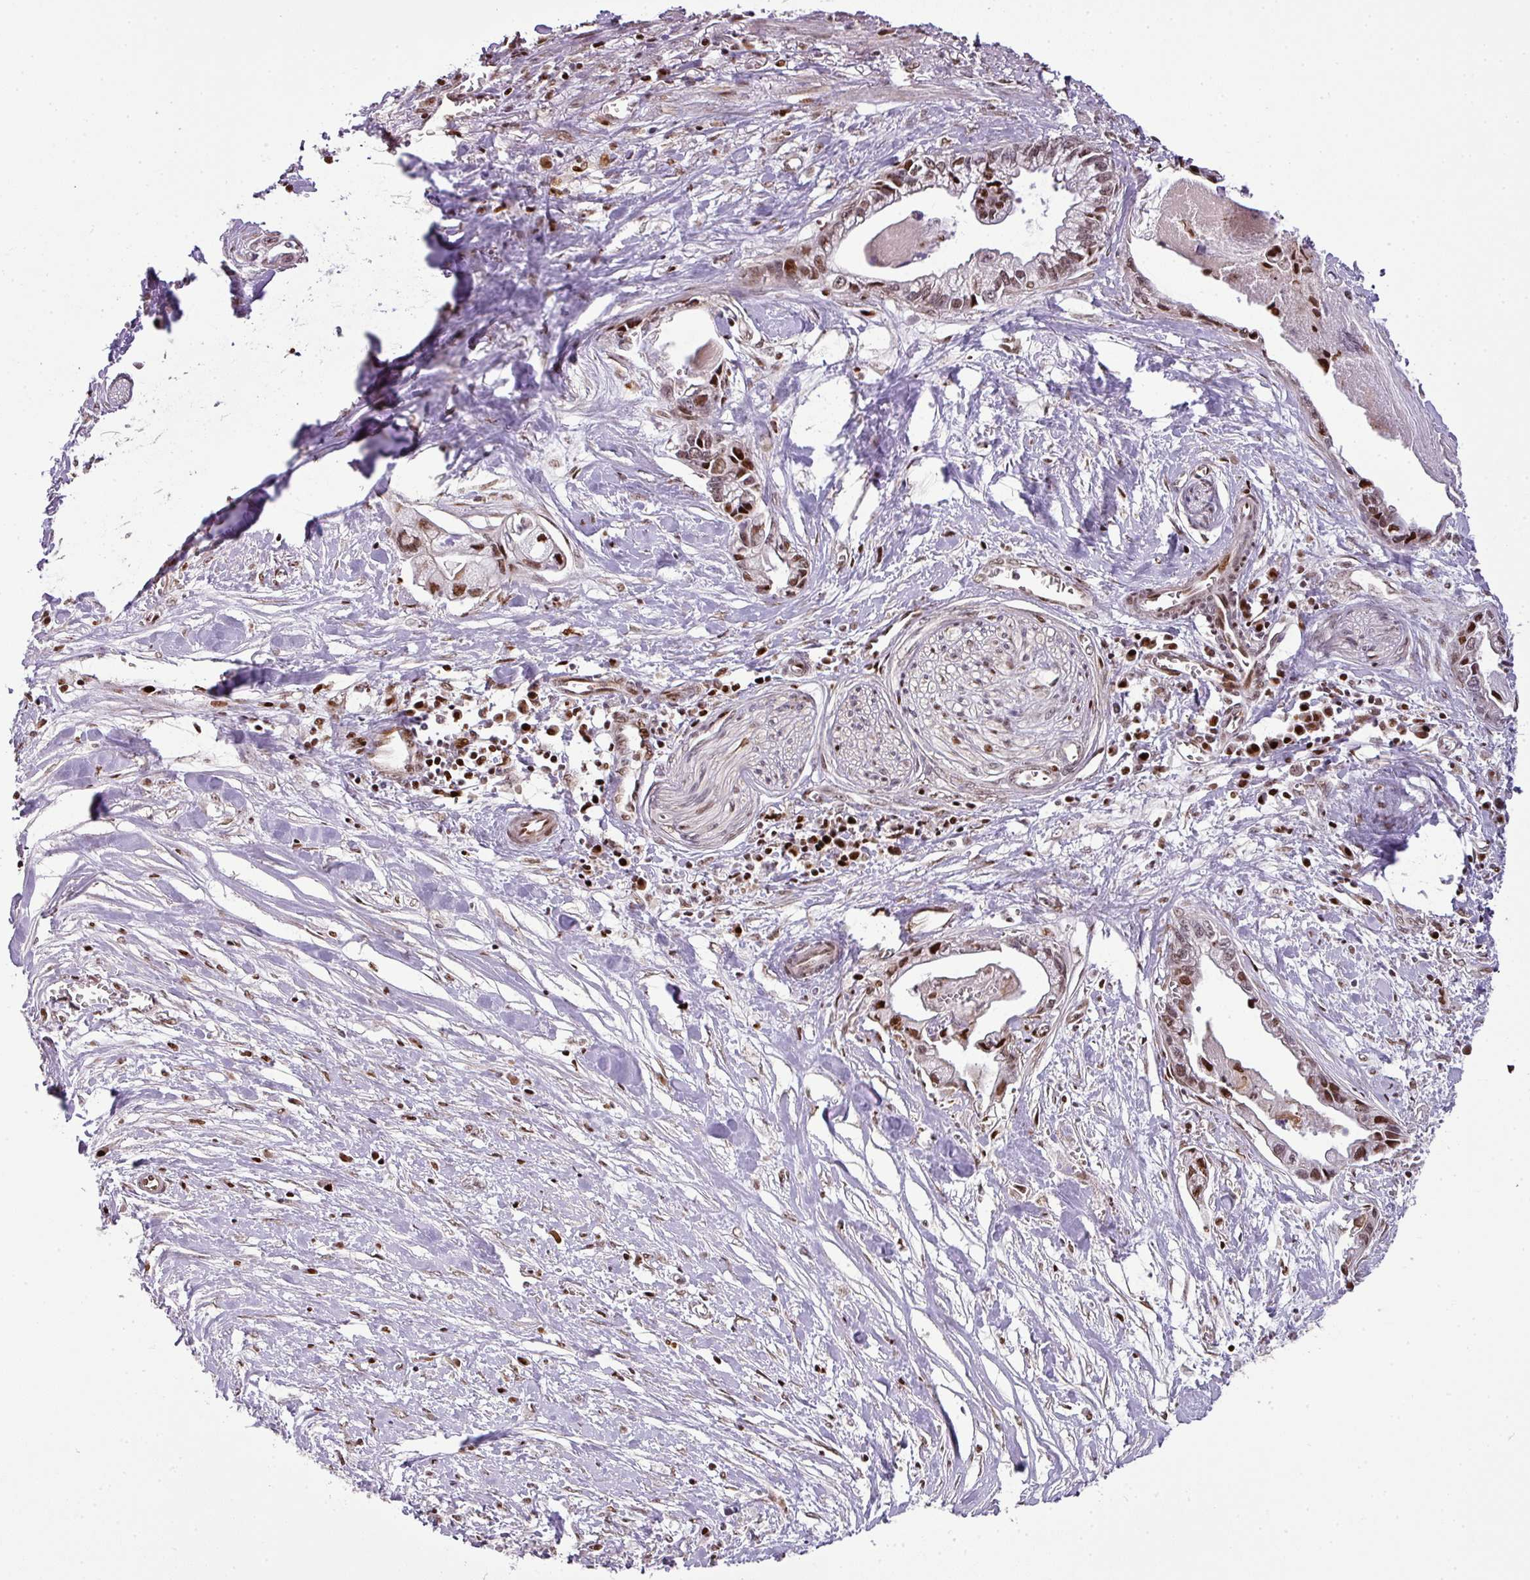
{"staining": {"intensity": "moderate", "quantity": ">75%", "location": "nuclear"}, "tissue": "pancreatic cancer", "cell_type": "Tumor cells", "image_type": "cancer", "snomed": [{"axis": "morphology", "description": "Adenocarcinoma, NOS"}, {"axis": "topography", "description": "Pancreas"}], "caption": "Human adenocarcinoma (pancreatic) stained with a protein marker demonstrates moderate staining in tumor cells.", "gene": "MYSM1", "patient": {"sex": "male", "age": 61}}